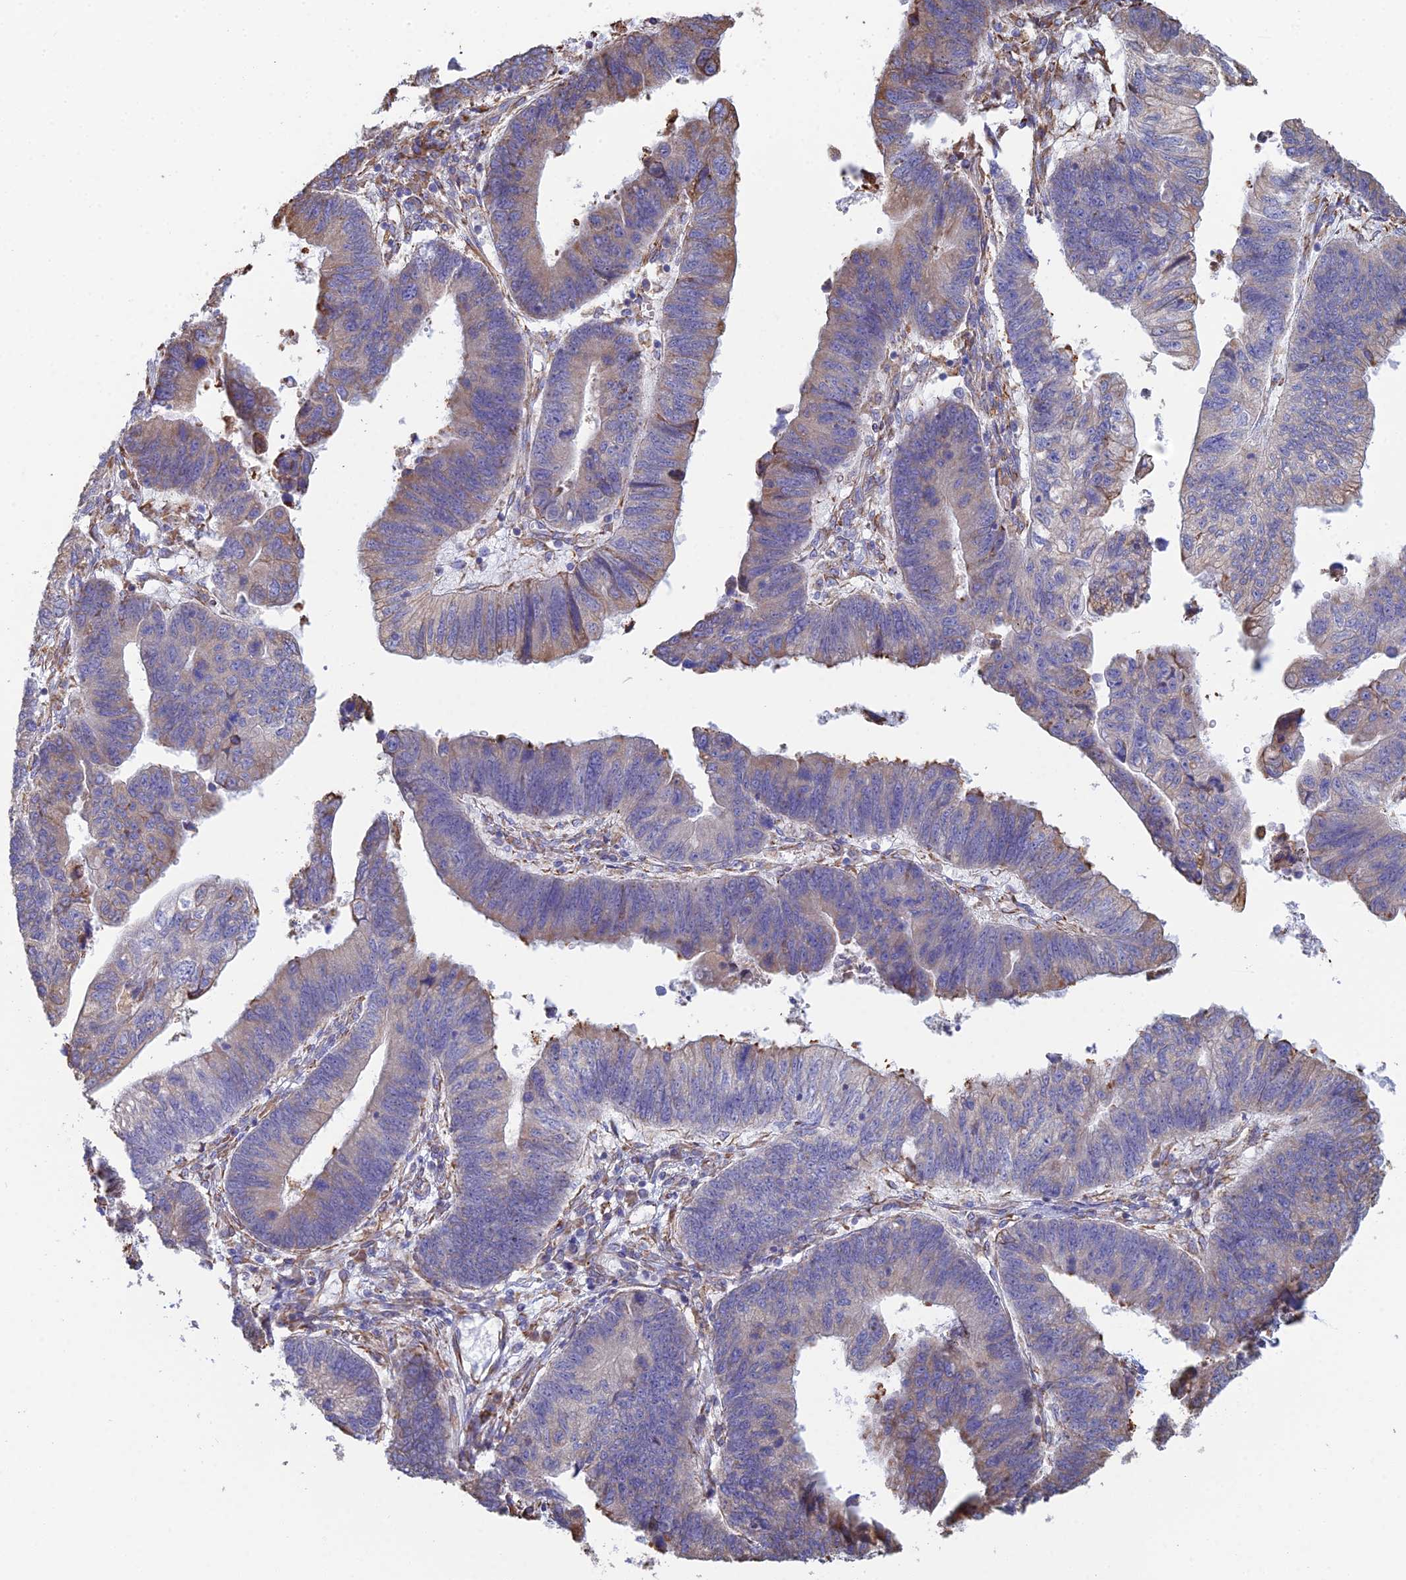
{"staining": {"intensity": "moderate", "quantity": "<25%", "location": "cytoplasmic/membranous"}, "tissue": "stomach cancer", "cell_type": "Tumor cells", "image_type": "cancer", "snomed": [{"axis": "morphology", "description": "Adenocarcinoma, NOS"}, {"axis": "topography", "description": "Stomach"}], "caption": "Moderate cytoplasmic/membranous positivity is appreciated in about <25% of tumor cells in stomach adenocarcinoma. The staining is performed using DAB brown chromogen to label protein expression. The nuclei are counter-stained blue using hematoxylin.", "gene": "CLVS2", "patient": {"sex": "male", "age": 59}}